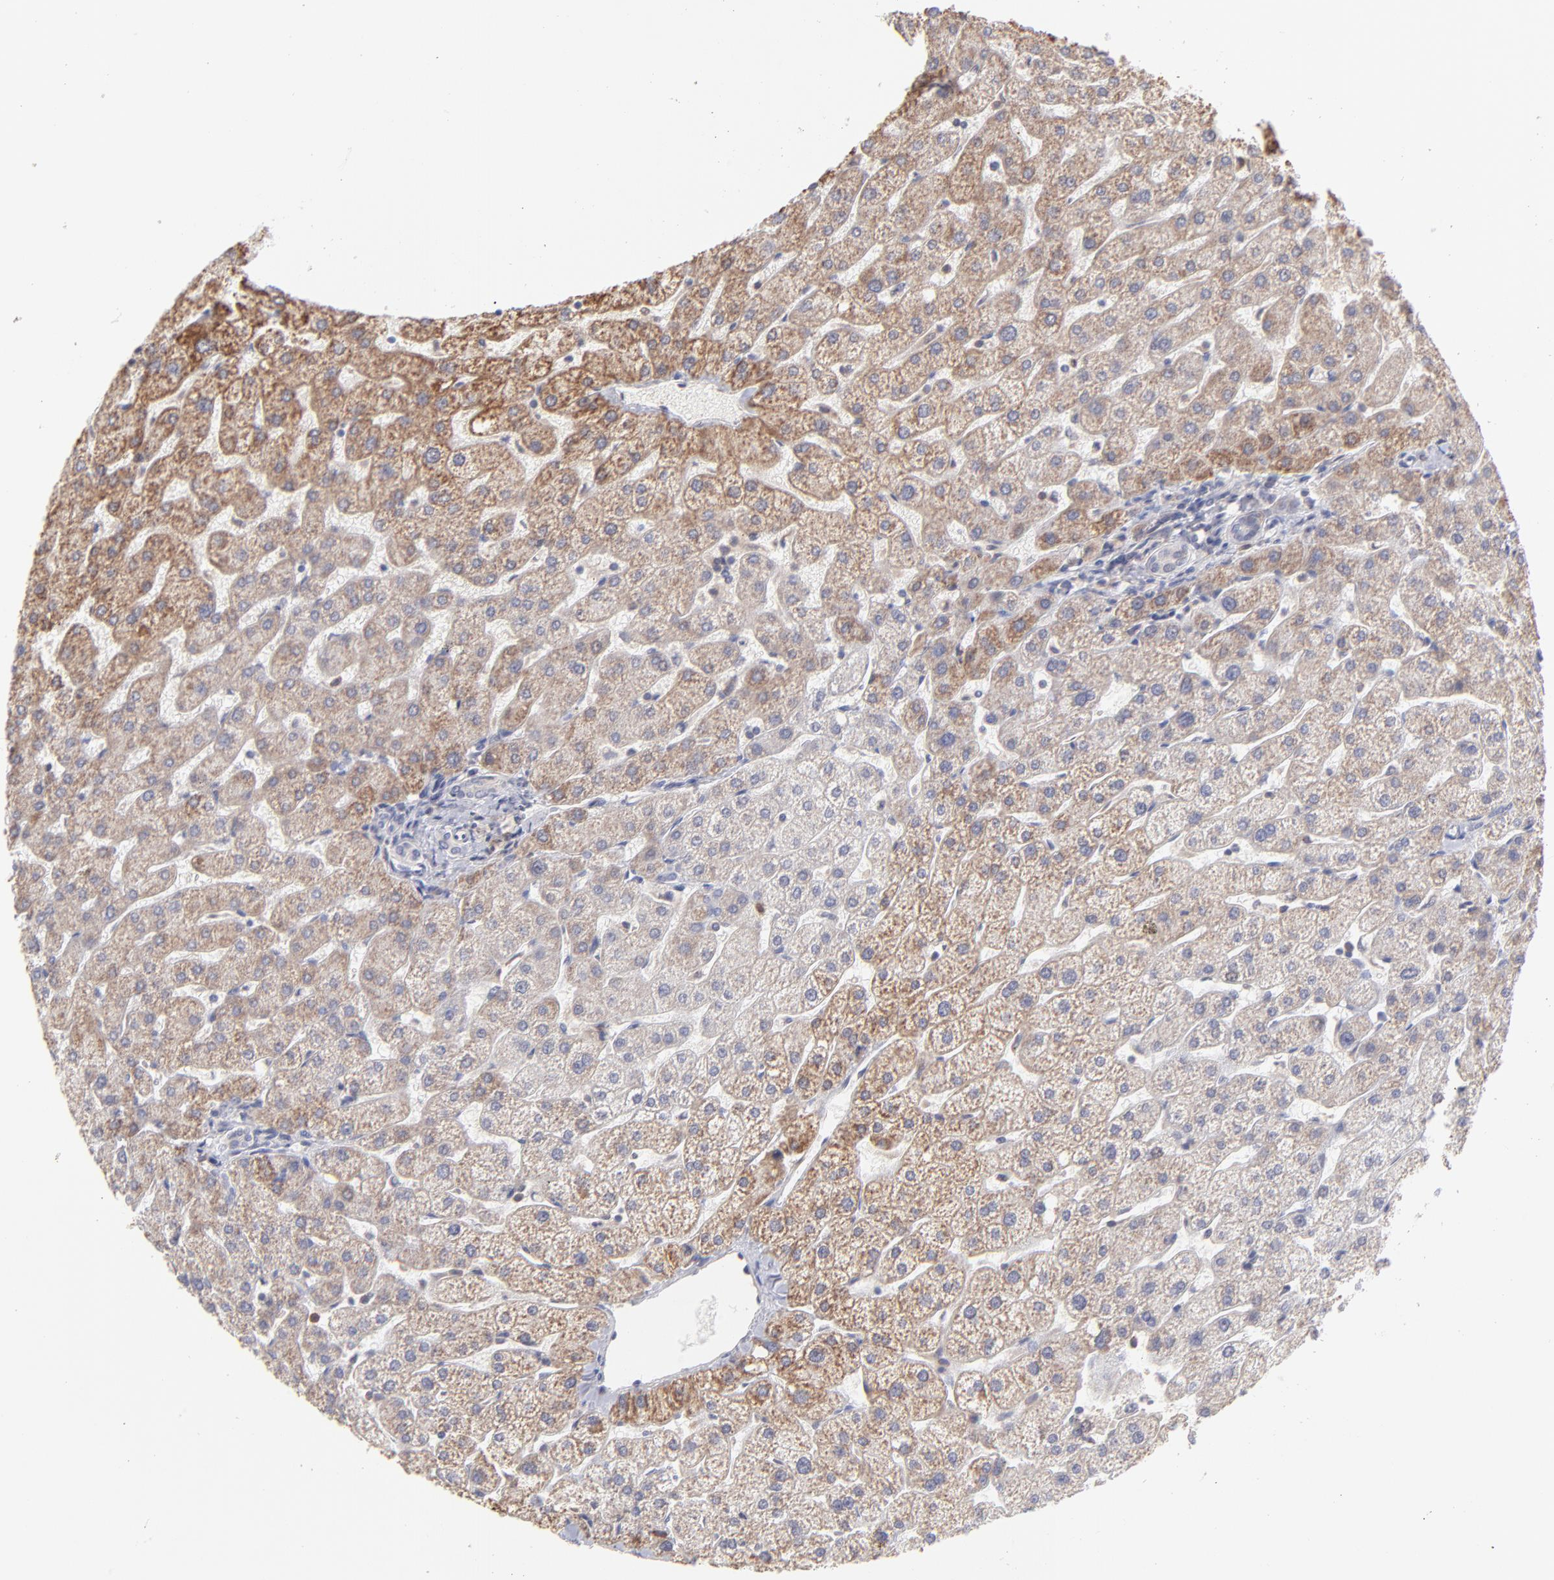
{"staining": {"intensity": "negative", "quantity": "none", "location": "none"}, "tissue": "liver", "cell_type": "Cholangiocytes", "image_type": "normal", "snomed": [{"axis": "morphology", "description": "Normal tissue, NOS"}, {"axis": "topography", "description": "Liver"}], "caption": "This is an immunohistochemistry histopathology image of unremarkable liver. There is no expression in cholangiocytes.", "gene": "OAS1", "patient": {"sex": "male", "age": 67}}